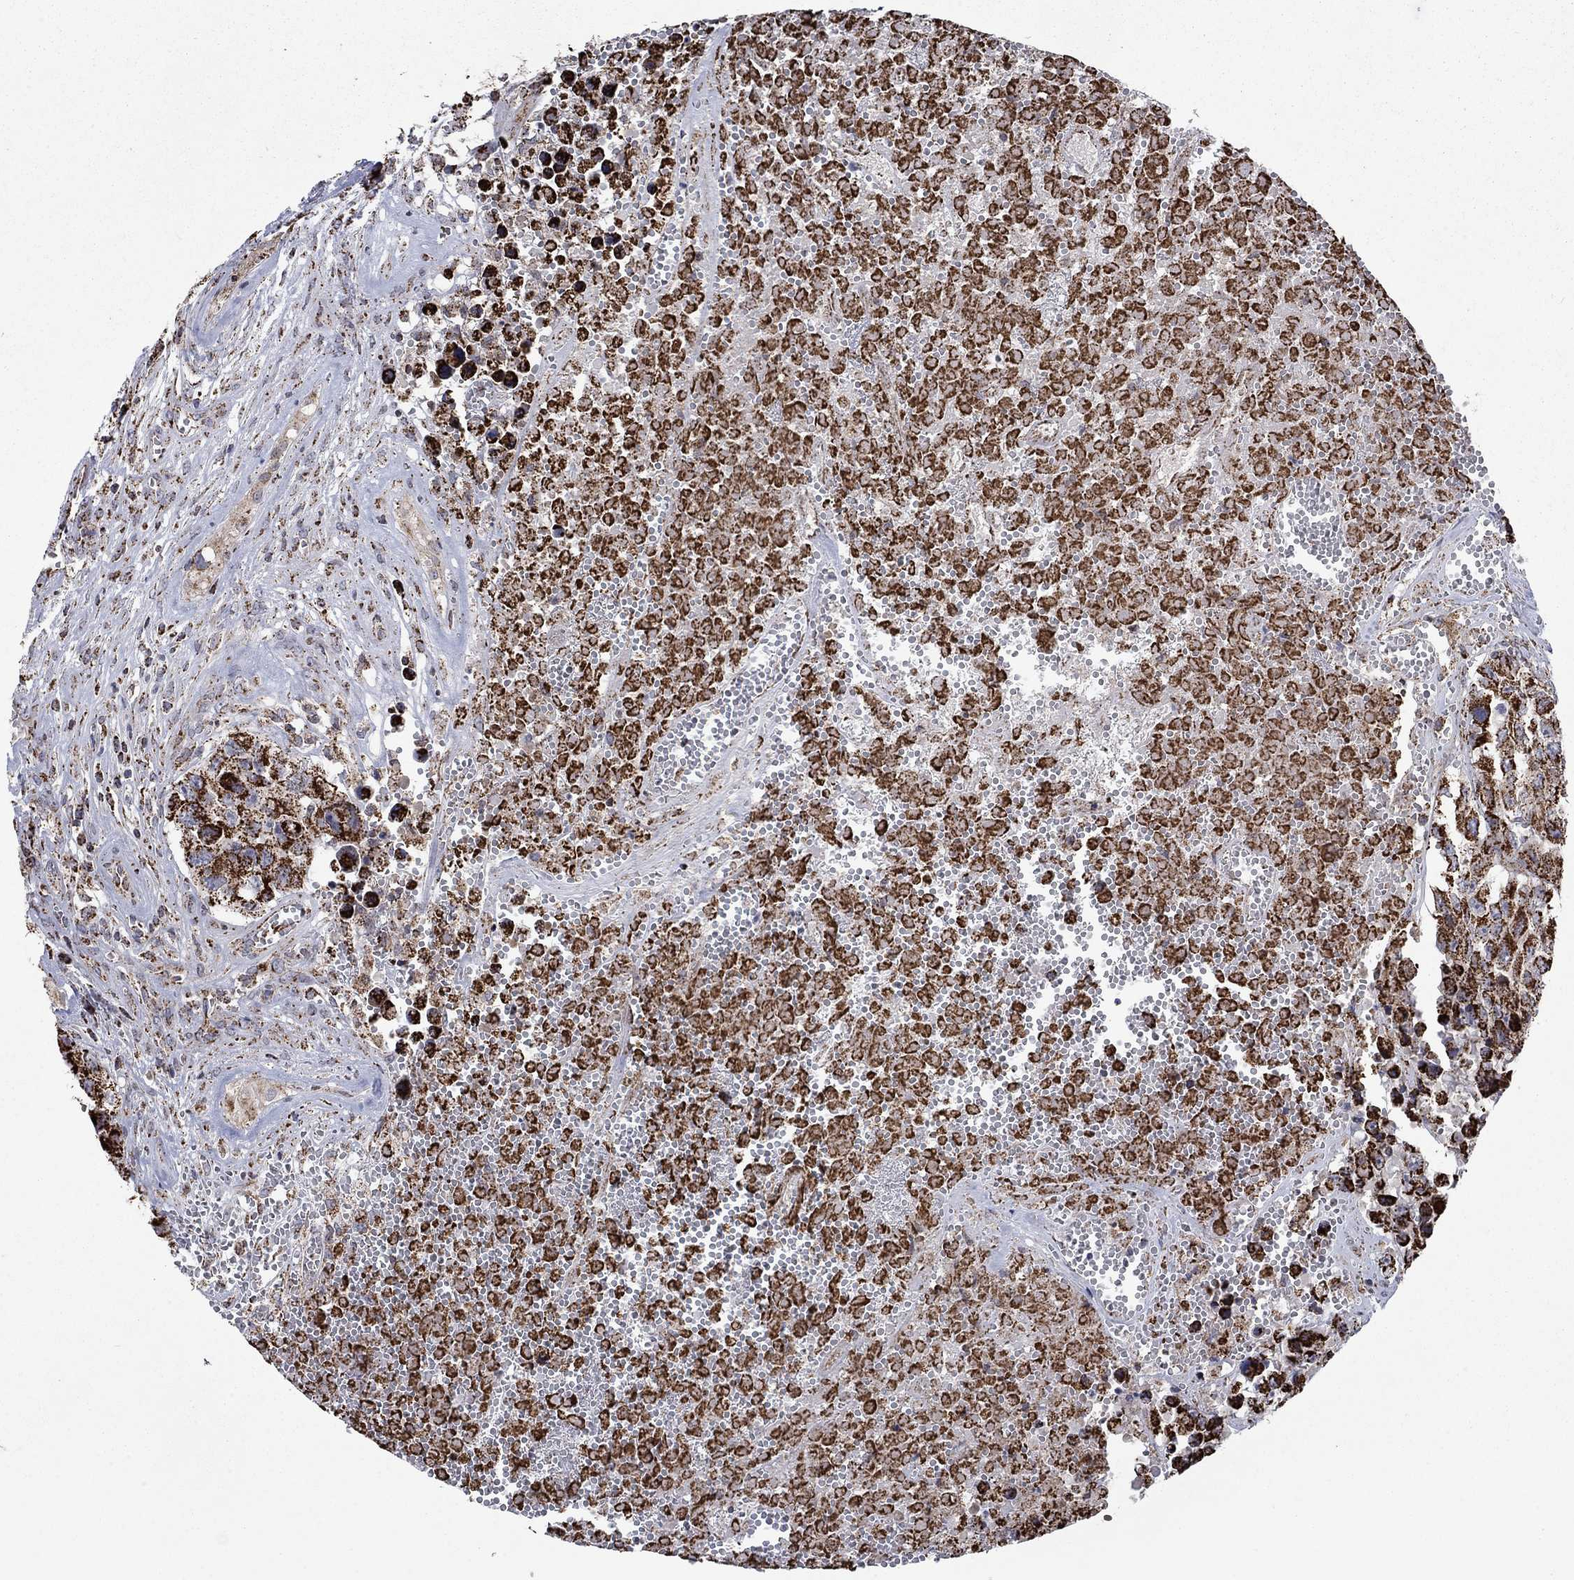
{"staining": {"intensity": "strong", "quantity": ">75%", "location": "cytoplasmic/membranous"}, "tissue": "testis cancer", "cell_type": "Tumor cells", "image_type": "cancer", "snomed": [{"axis": "morphology", "description": "Carcinoma, Embryonal, NOS"}, {"axis": "topography", "description": "Testis"}], "caption": "A brown stain labels strong cytoplasmic/membranous positivity of a protein in human testis embryonal carcinoma tumor cells.", "gene": "MOAP1", "patient": {"sex": "male", "age": 23}}